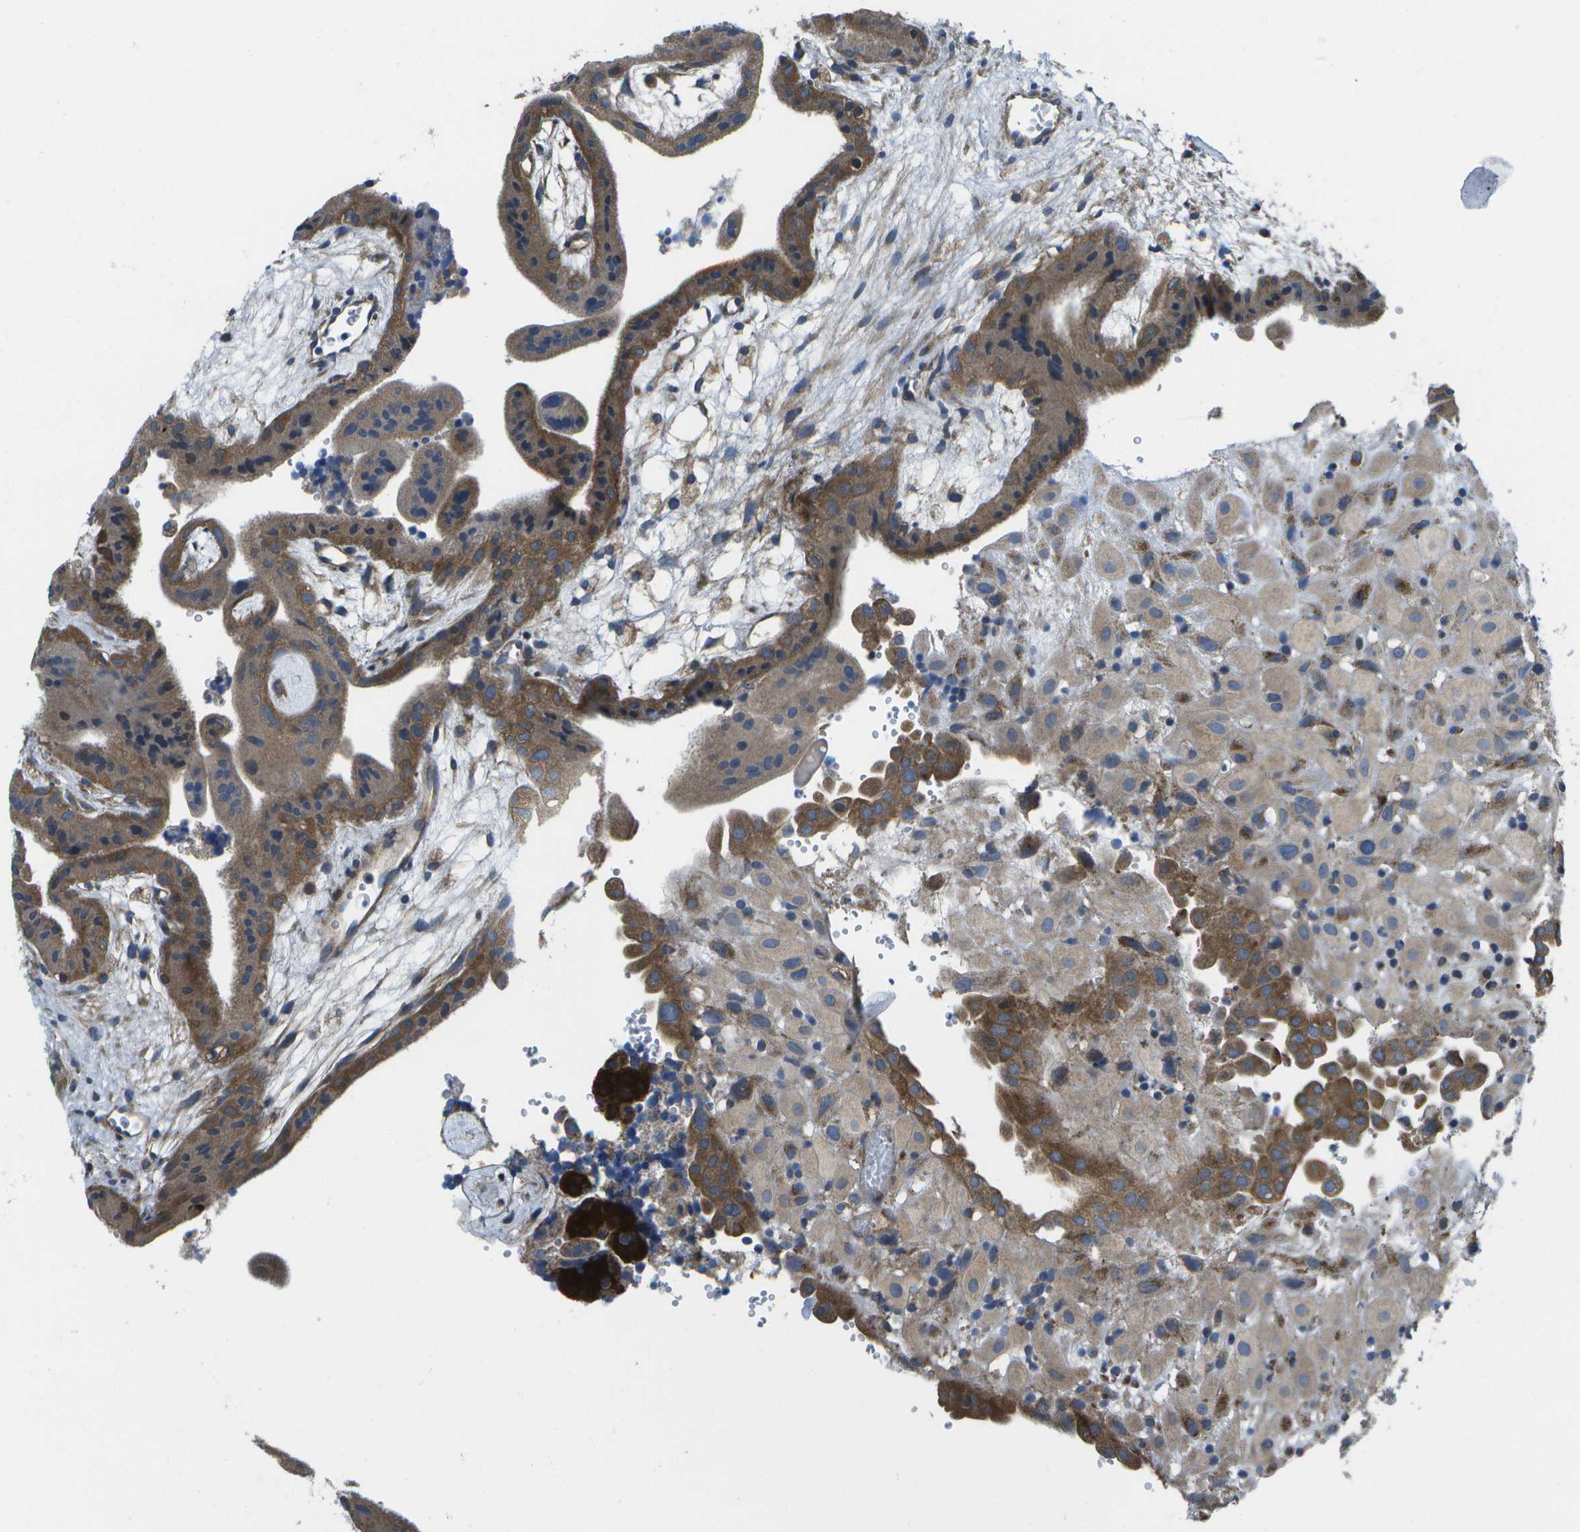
{"staining": {"intensity": "moderate", "quantity": ">75%", "location": "cytoplasmic/membranous"}, "tissue": "placenta", "cell_type": "Decidual cells", "image_type": "normal", "snomed": [{"axis": "morphology", "description": "Normal tissue, NOS"}, {"axis": "topography", "description": "Placenta"}], "caption": "Placenta stained for a protein (brown) exhibits moderate cytoplasmic/membranous positive positivity in about >75% of decidual cells.", "gene": "MVK", "patient": {"sex": "female", "age": 18}}